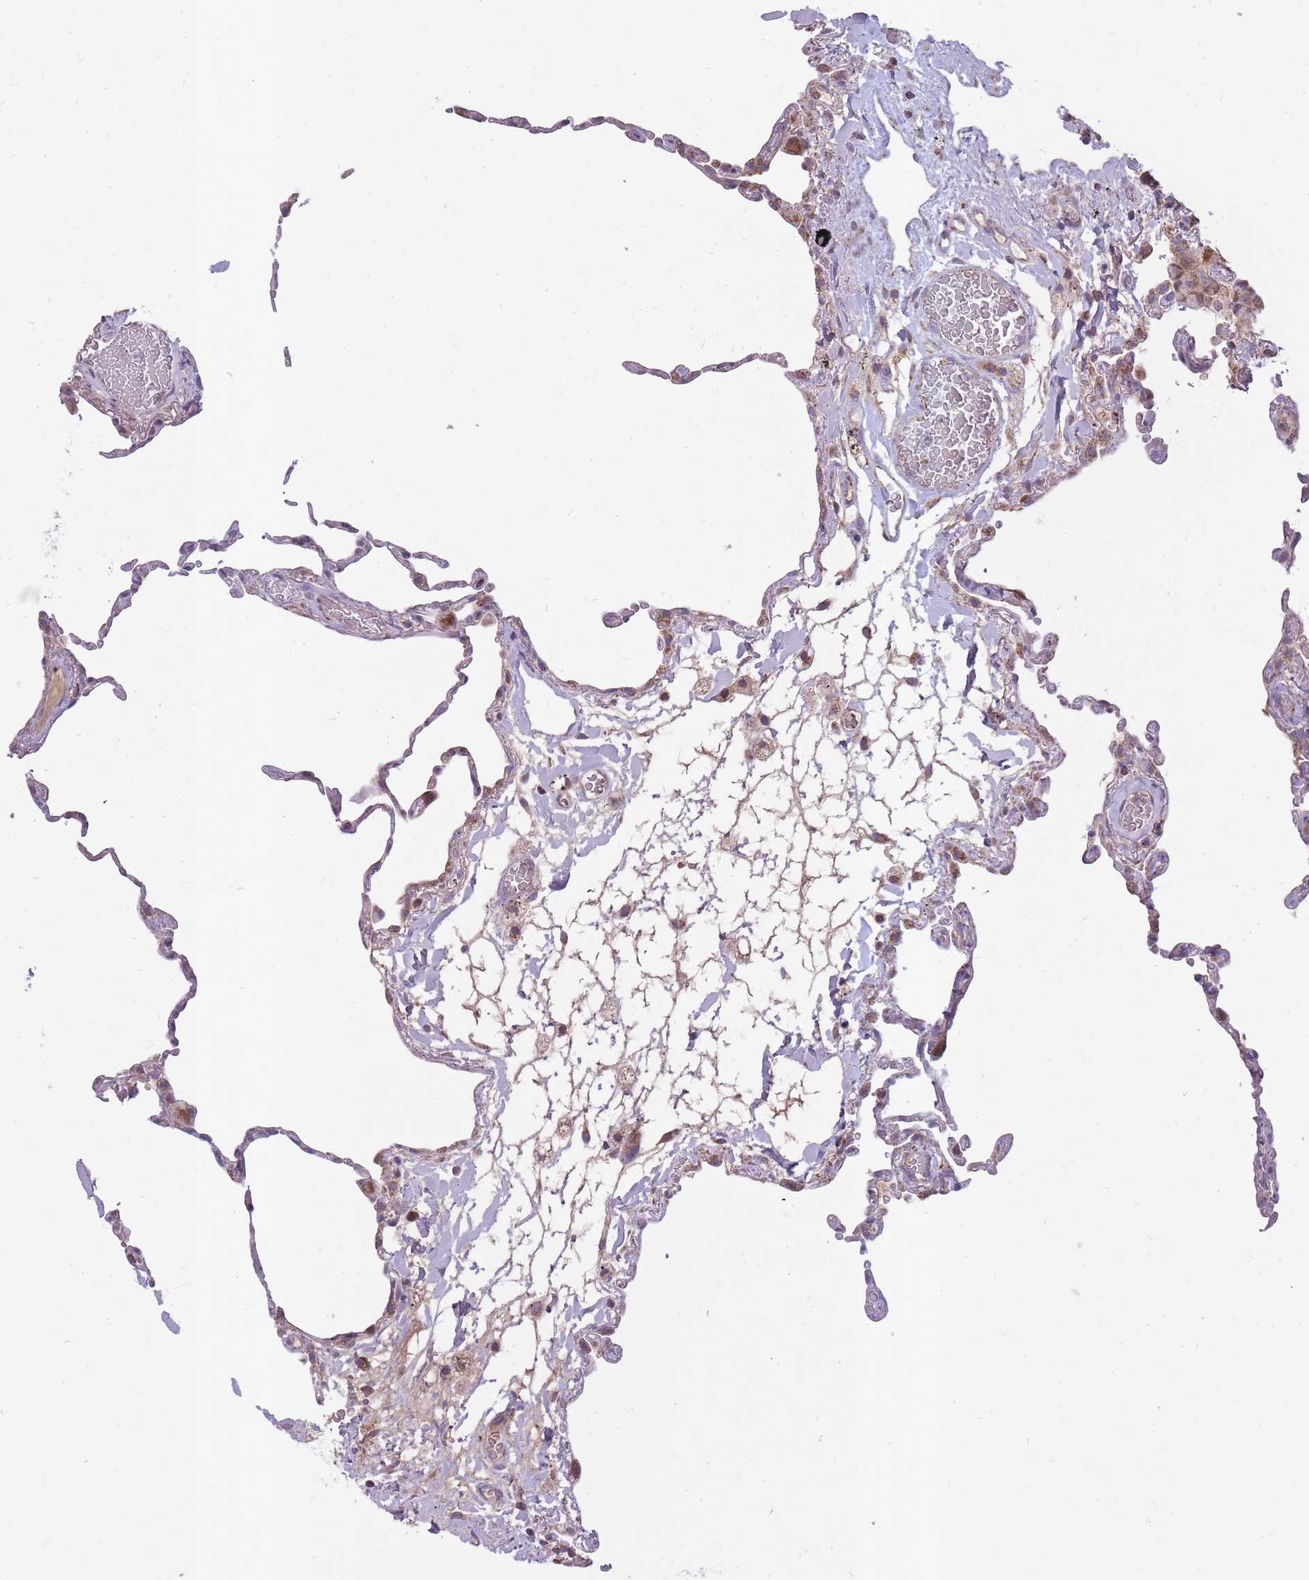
{"staining": {"intensity": "negative", "quantity": "none", "location": "none"}, "tissue": "lung", "cell_type": "Alveolar cells", "image_type": "normal", "snomed": [{"axis": "morphology", "description": "Normal tissue, NOS"}, {"axis": "topography", "description": "Lung"}], "caption": "Benign lung was stained to show a protein in brown. There is no significant expression in alveolar cells.", "gene": "LIN7C", "patient": {"sex": "female", "age": 57}}